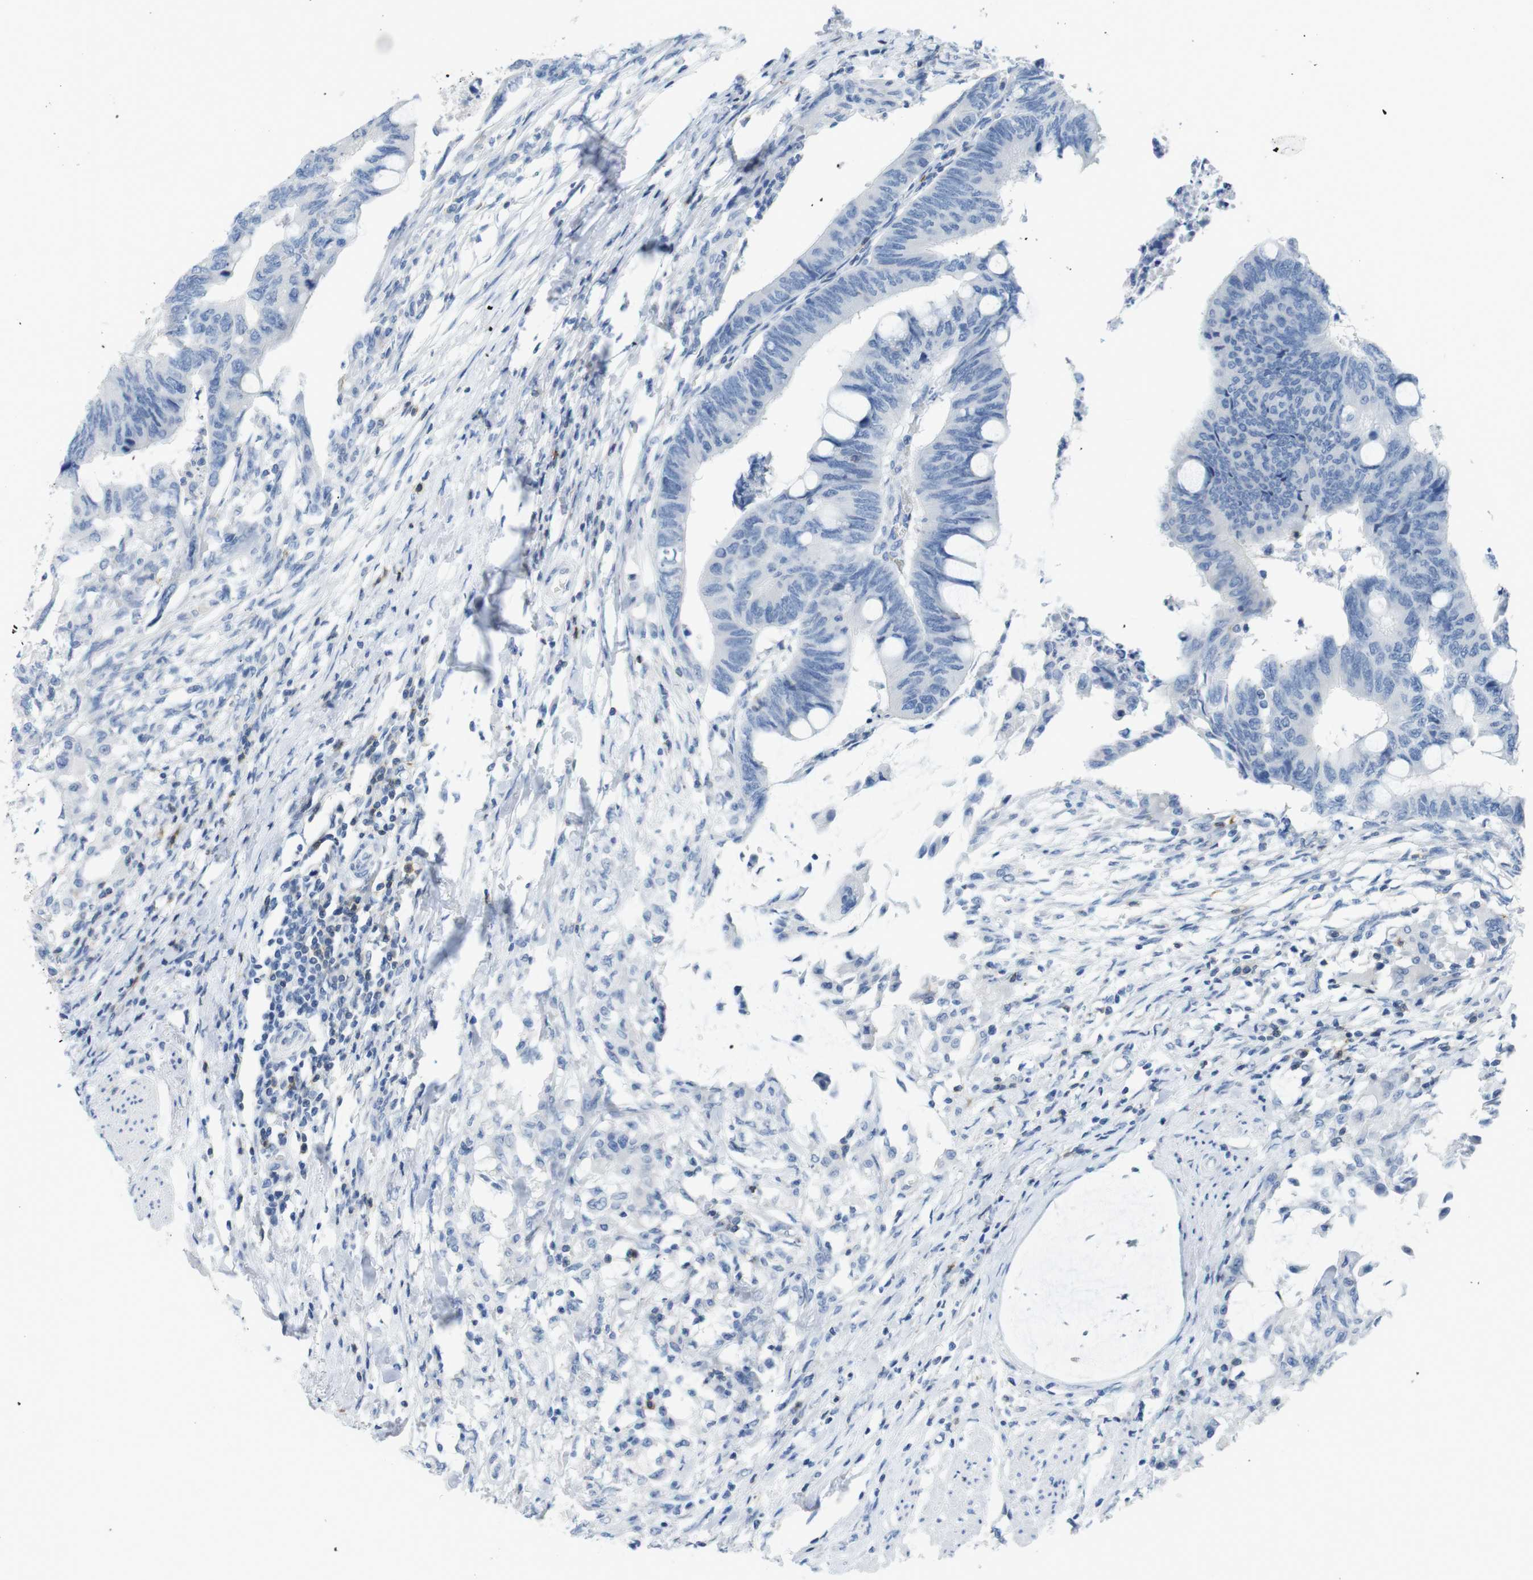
{"staining": {"intensity": "negative", "quantity": "none", "location": "none"}, "tissue": "colorectal cancer", "cell_type": "Tumor cells", "image_type": "cancer", "snomed": [{"axis": "morphology", "description": "Normal tissue, NOS"}, {"axis": "morphology", "description": "Adenocarcinoma, NOS"}, {"axis": "topography", "description": "Rectum"}, {"axis": "topography", "description": "Peripheral nerve tissue"}], "caption": "Immunohistochemistry (IHC) of colorectal adenocarcinoma reveals no expression in tumor cells.", "gene": "CD5", "patient": {"sex": "male", "age": 92}}